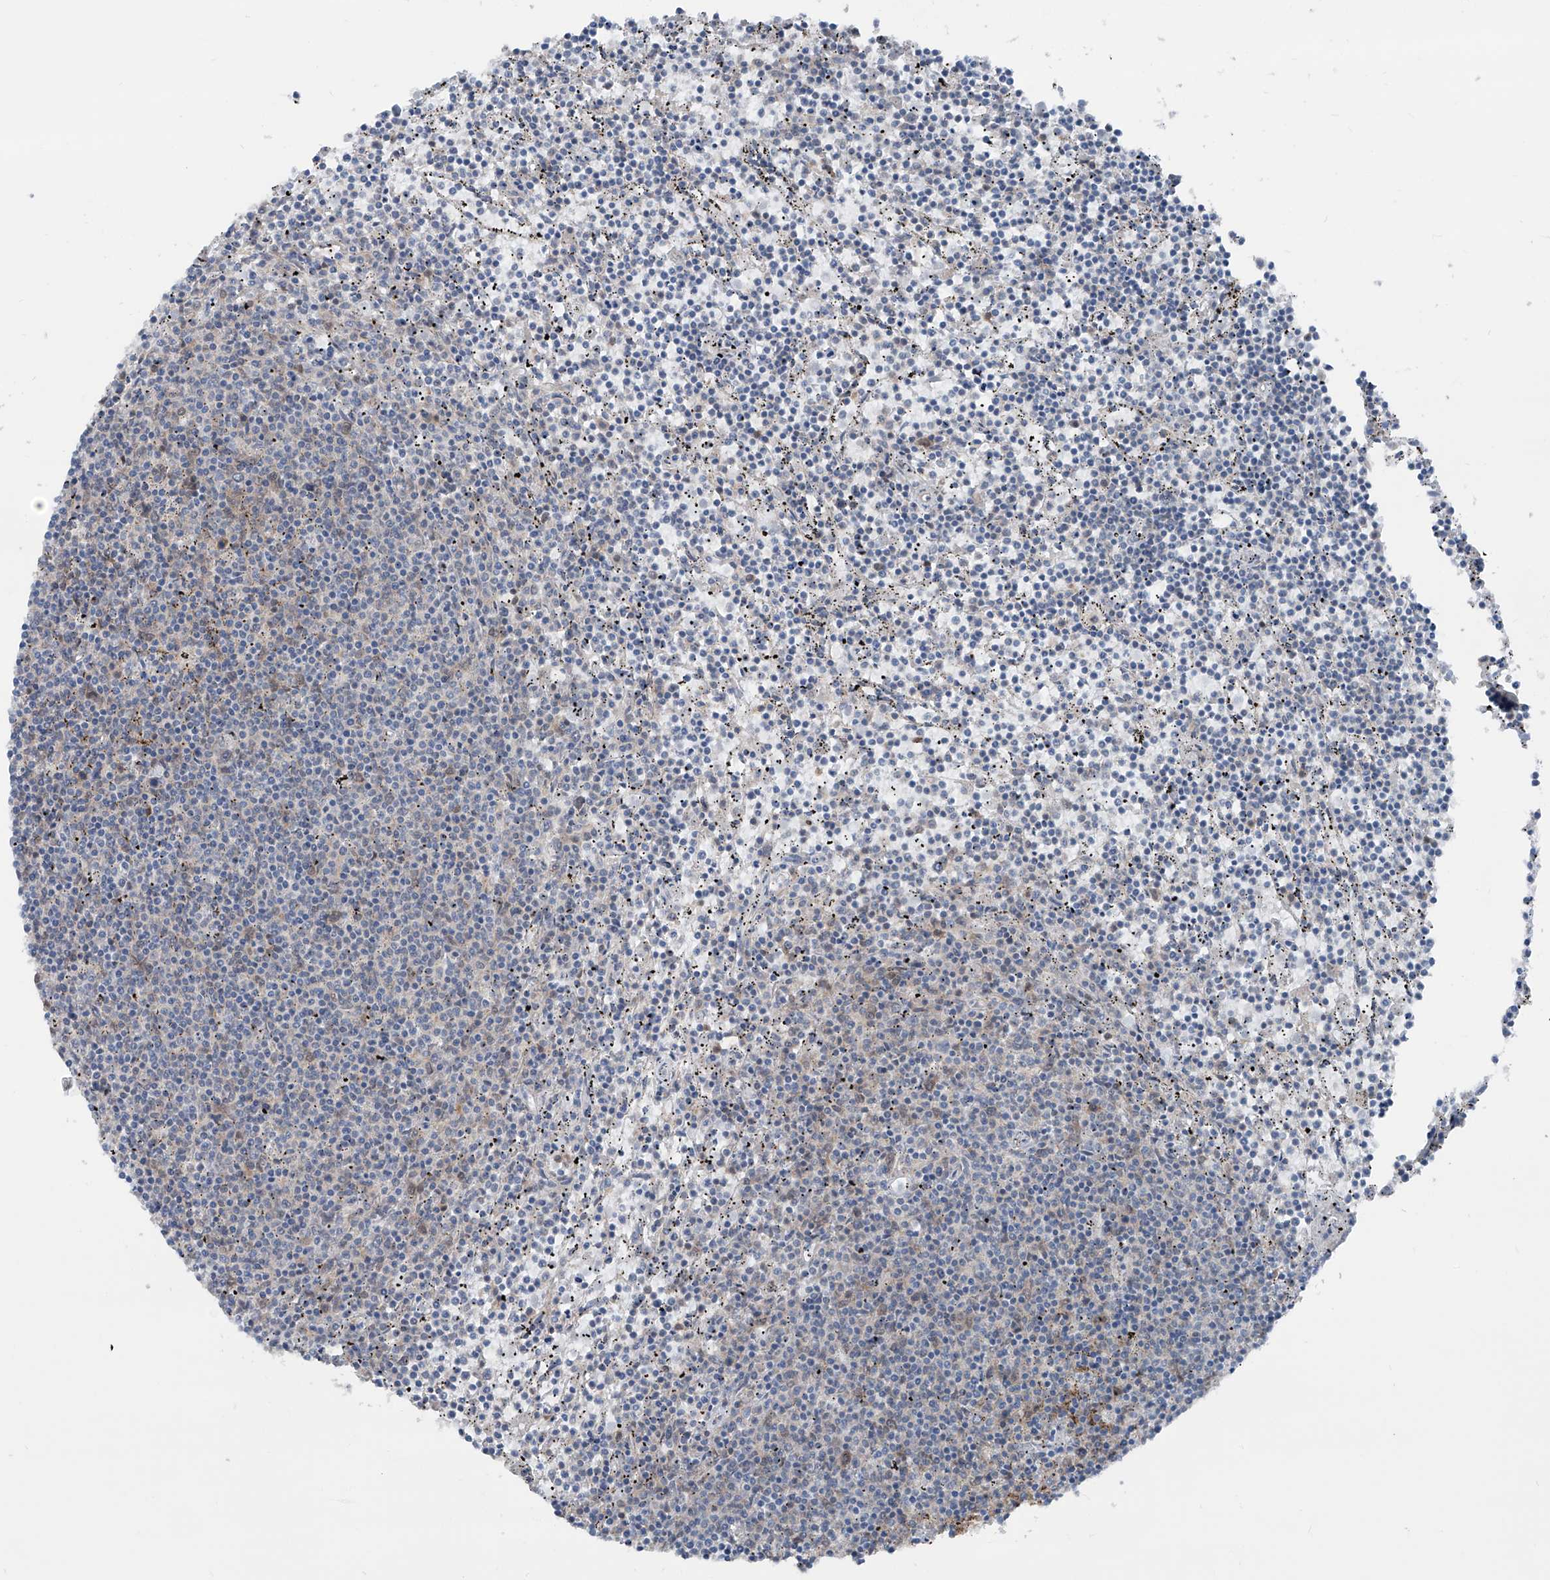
{"staining": {"intensity": "negative", "quantity": "none", "location": "none"}, "tissue": "lymphoma", "cell_type": "Tumor cells", "image_type": "cancer", "snomed": [{"axis": "morphology", "description": "Malignant lymphoma, non-Hodgkin's type, Low grade"}, {"axis": "topography", "description": "Spleen"}], "caption": "Immunohistochemical staining of lymphoma reveals no significant staining in tumor cells.", "gene": "HSPB11", "patient": {"sex": "female", "age": 50}}